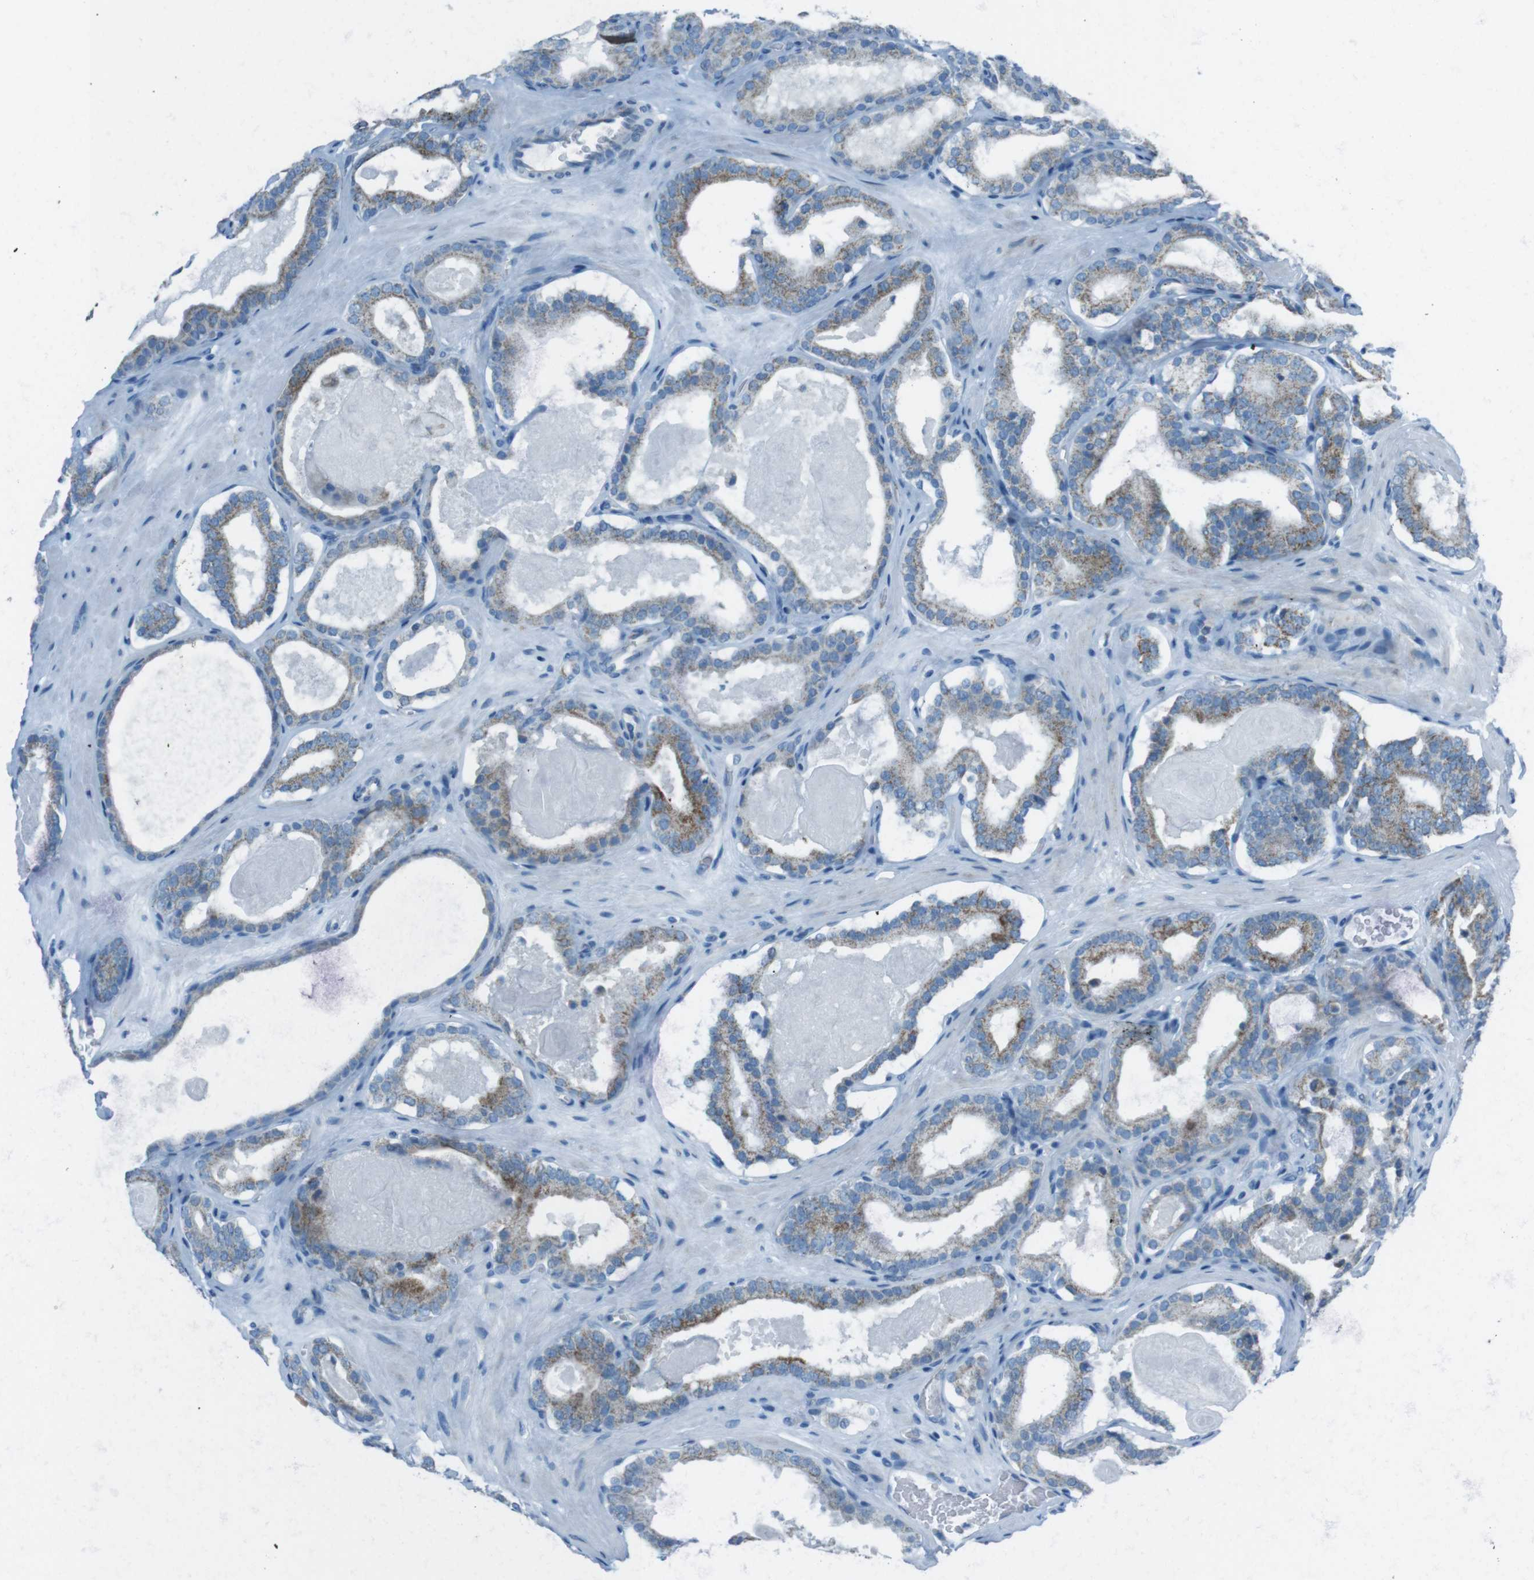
{"staining": {"intensity": "weak", "quantity": ">75%", "location": "cytoplasmic/membranous"}, "tissue": "prostate cancer", "cell_type": "Tumor cells", "image_type": "cancer", "snomed": [{"axis": "morphology", "description": "Adenocarcinoma, High grade"}, {"axis": "topography", "description": "Prostate"}], "caption": "Prostate cancer stained for a protein displays weak cytoplasmic/membranous positivity in tumor cells. The staining was performed using DAB (3,3'-diaminobenzidine), with brown indicating positive protein expression. Nuclei are stained blue with hematoxylin.", "gene": "DNAJA3", "patient": {"sex": "male", "age": 60}}